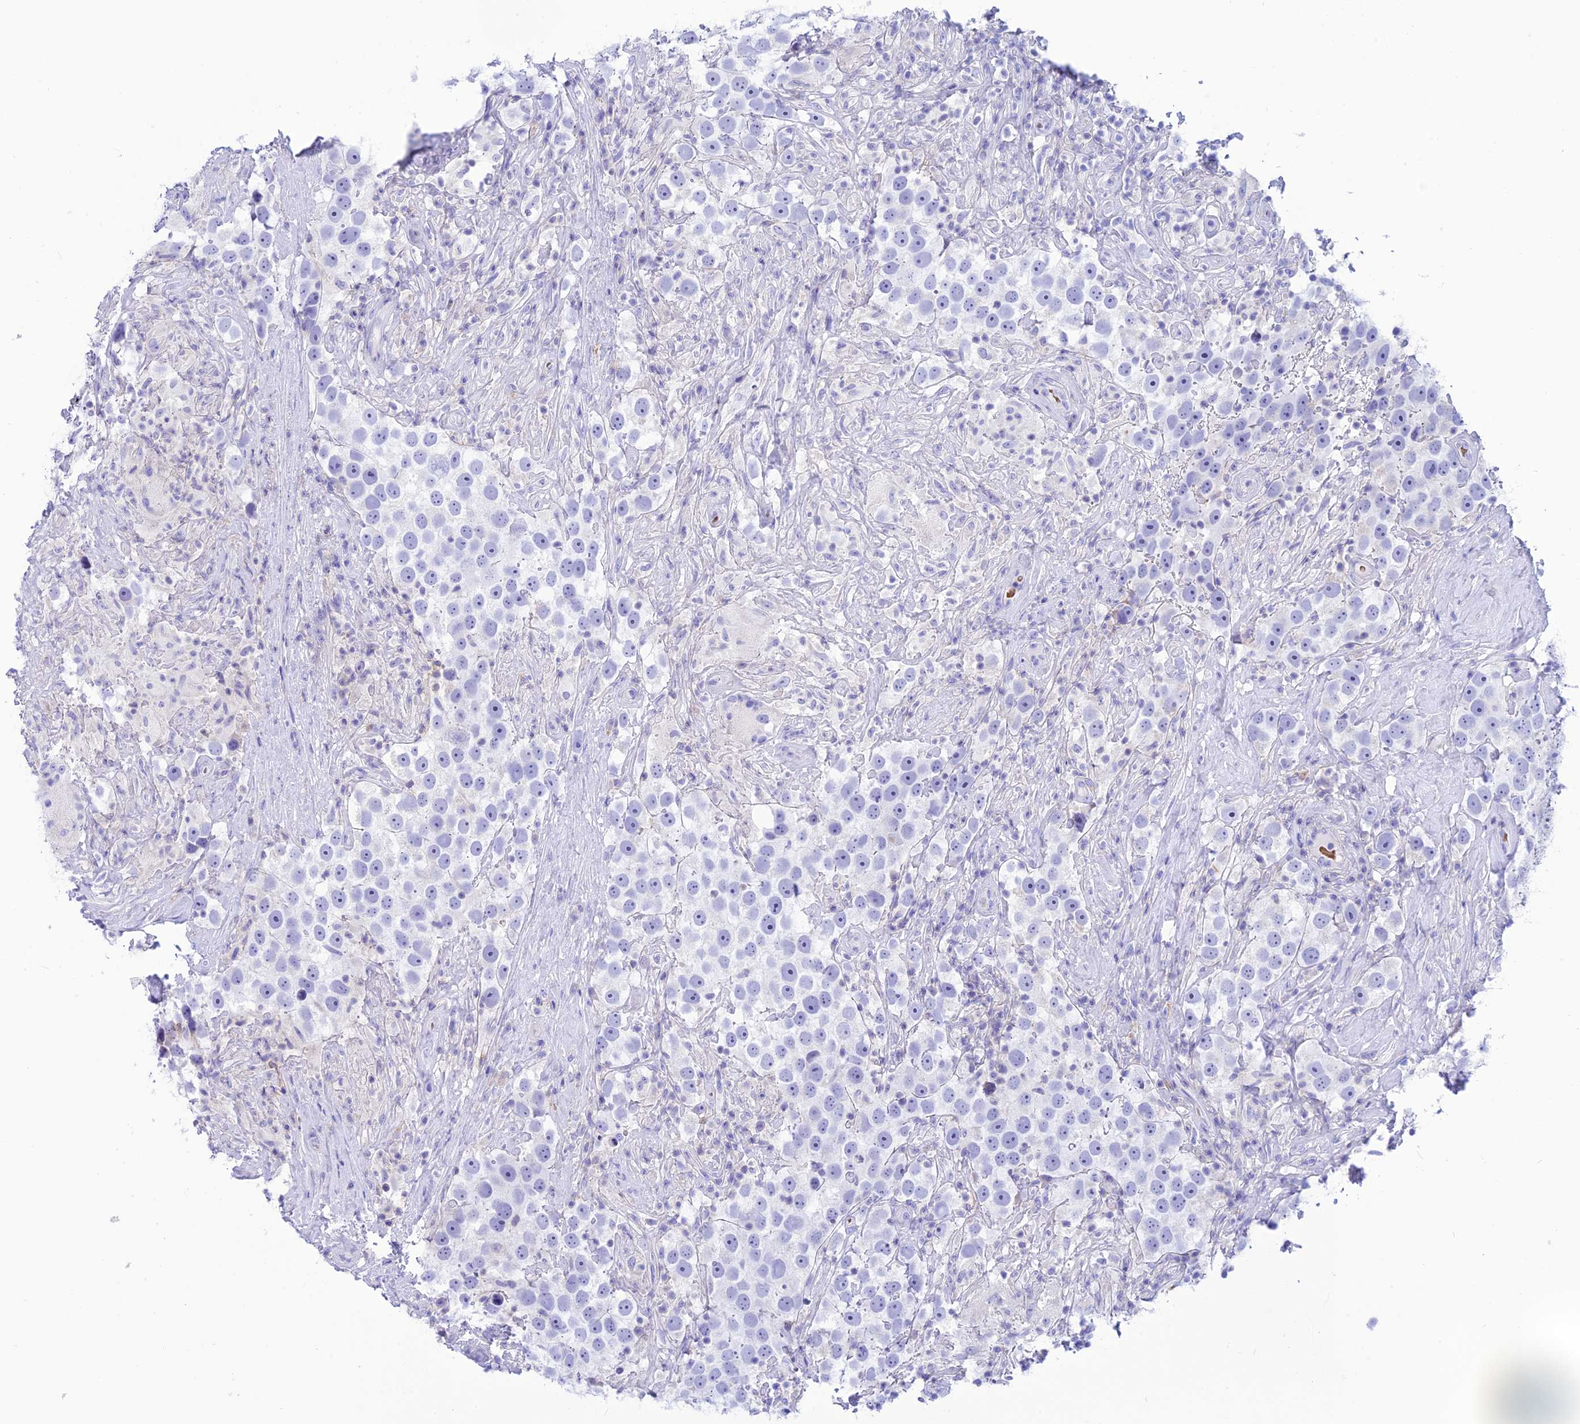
{"staining": {"intensity": "negative", "quantity": "none", "location": "none"}, "tissue": "testis cancer", "cell_type": "Tumor cells", "image_type": "cancer", "snomed": [{"axis": "morphology", "description": "Seminoma, NOS"}, {"axis": "topography", "description": "Testis"}], "caption": "A high-resolution micrograph shows IHC staining of testis cancer, which exhibits no significant positivity in tumor cells. Brightfield microscopy of IHC stained with DAB (3,3'-diaminobenzidine) (brown) and hematoxylin (blue), captured at high magnification.", "gene": "GLYATL1", "patient": {"sex": "male", "age": 49}}